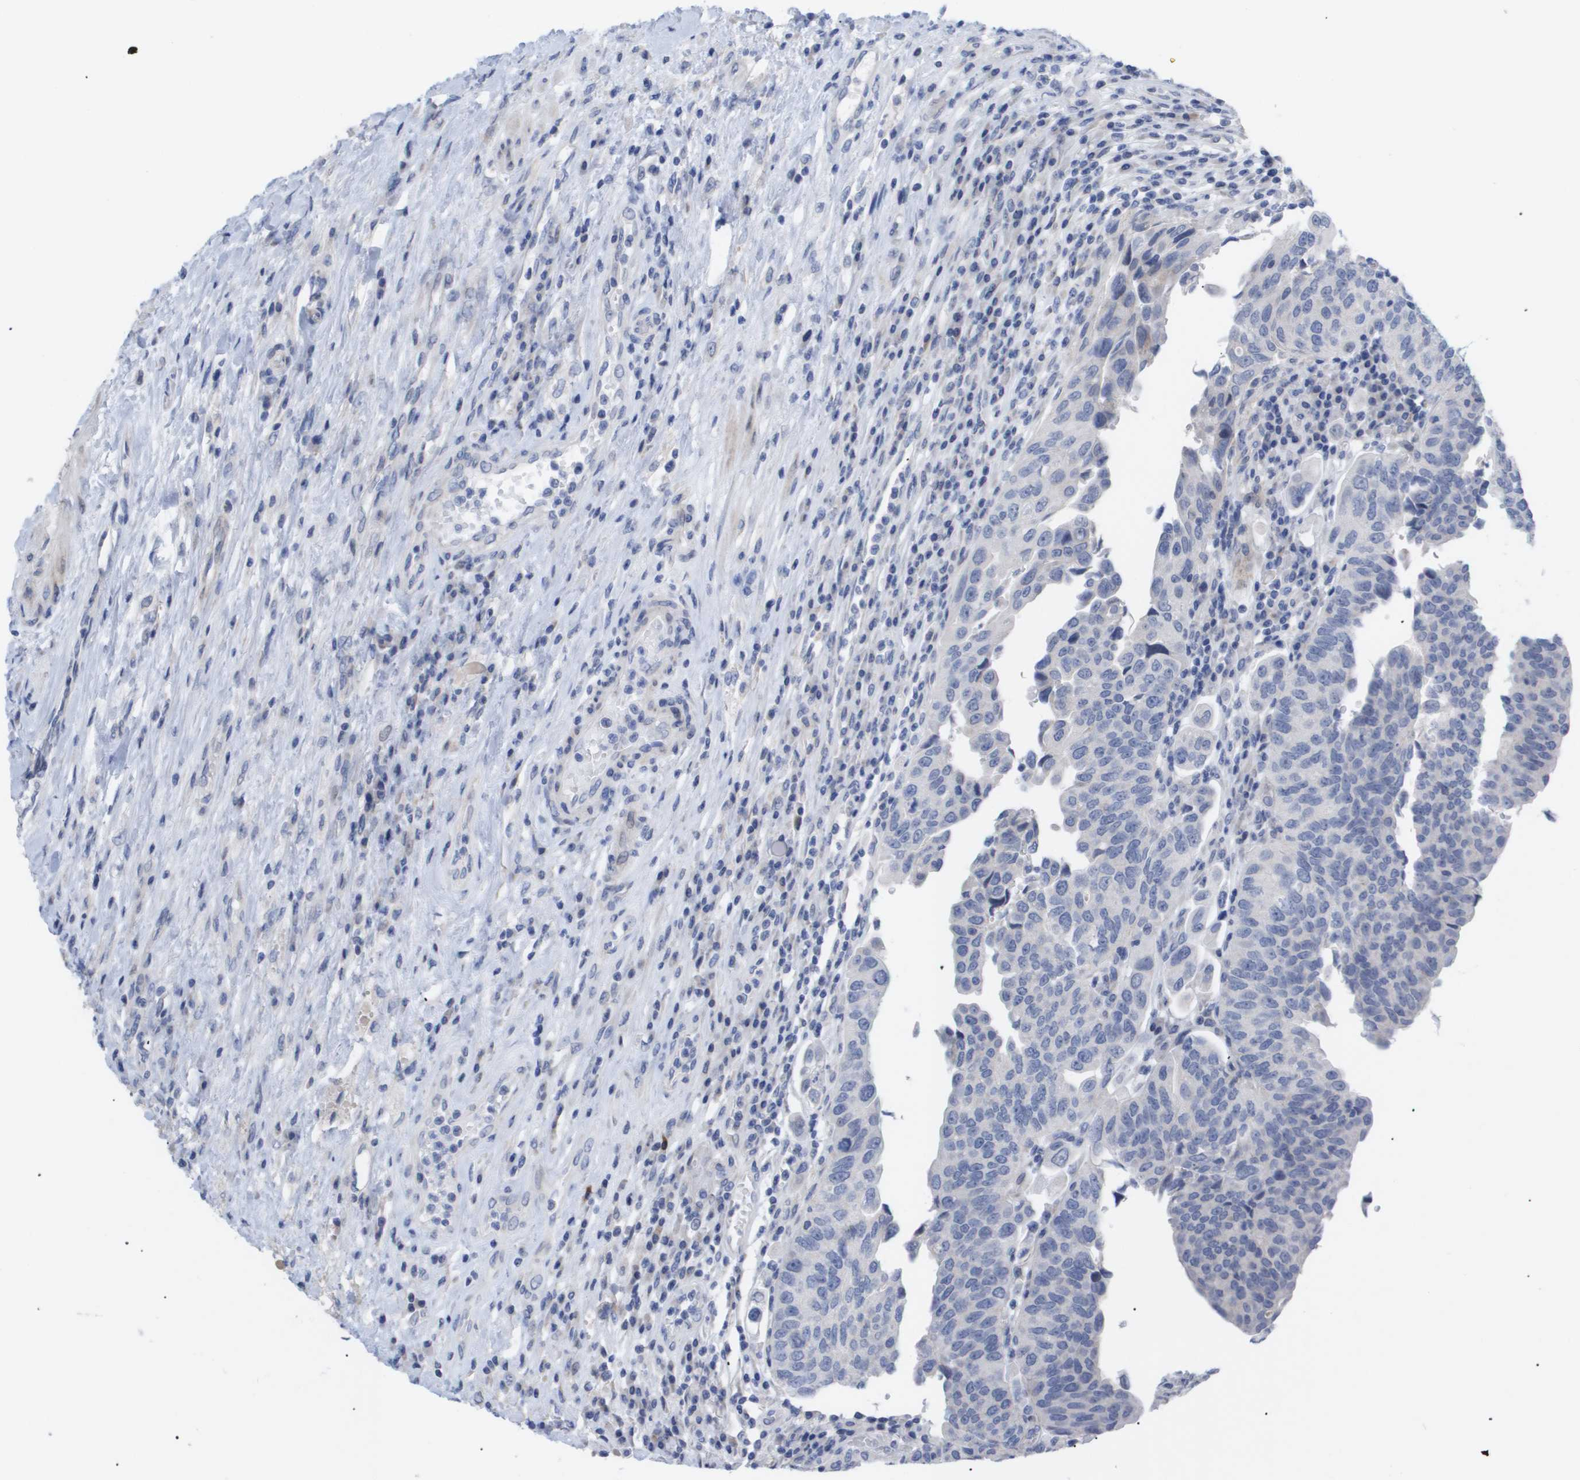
{"staining": {"intensity": "negative", "quantity": "none", "location": "none"}, "tissue": "urothelial cancer", "cell_type": "Tumor cells", "image_type": "cancer", "snomed": [{"axis": "morphology", "description": "Urothelial carcinoma, High grade"}, {"axis": "topography", "description": "Urinary bladder"}], "caption": "Protein analysis of urothelial cancer shows no significant expression in tumor cells.", "gene": "CAV3", "patient": {"sex": "female", "age": 80}}